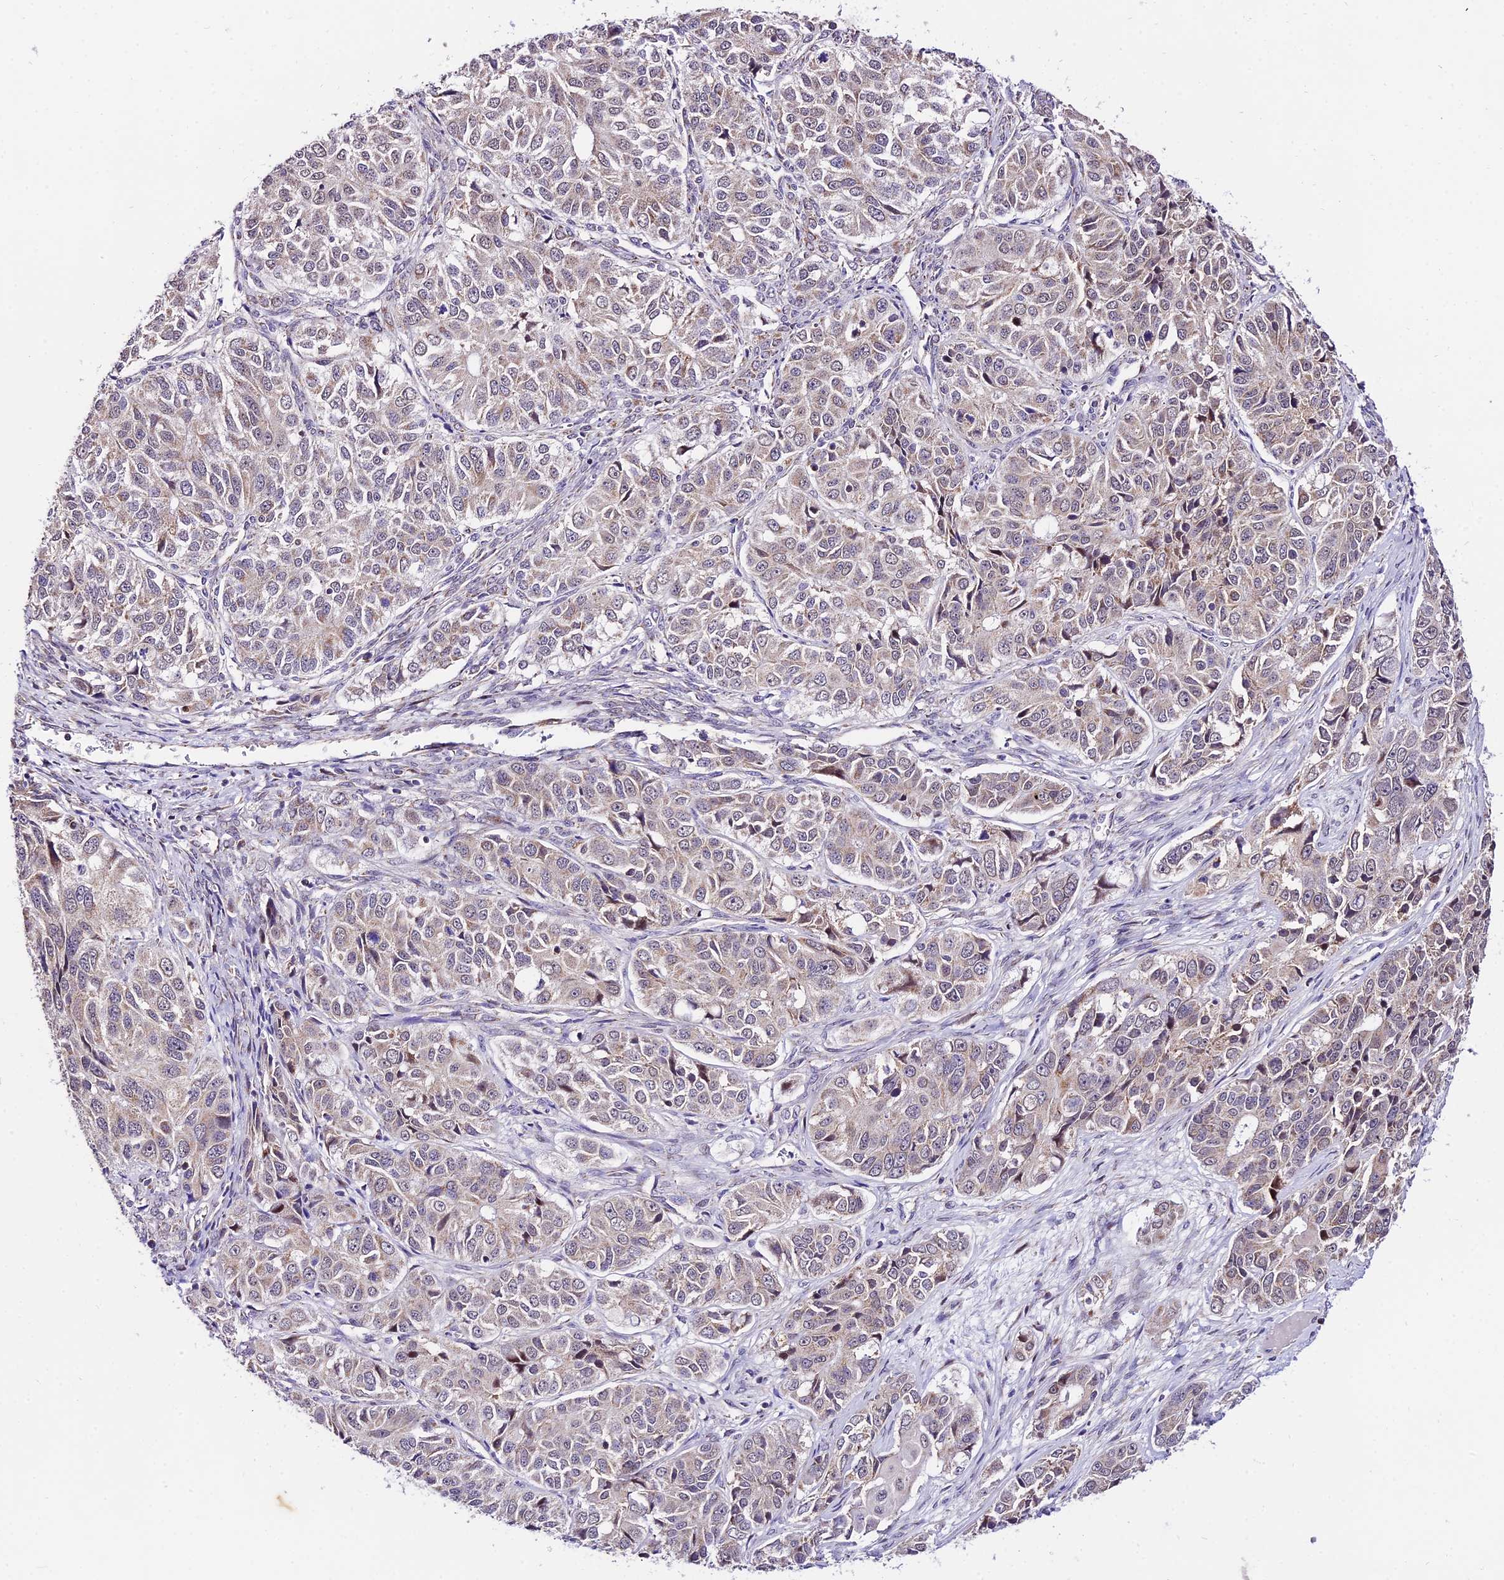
{"staining": {"intensity": "weak", "quantity": "25%-75%", "location": "cytoplasmic/membranous"}, "tissue": "ovarian cancer", "cell_type": "Tumor cells", "image_type": "cancer", "snomed": [{"axis": "morphology", "description": "Carcinoma, endometroid"}, {"axis": "topography", "description": "Ovary"}], "caption": "Immunohistochemistry of ovarian cancer (endometroid carcinoma) reveals low levels of weak cytoplasmic/membranous positivity in about 25%-75% of tumor cells.", "gene": "ATP5PB", "patient": {"sex": "female", "age": 51}}